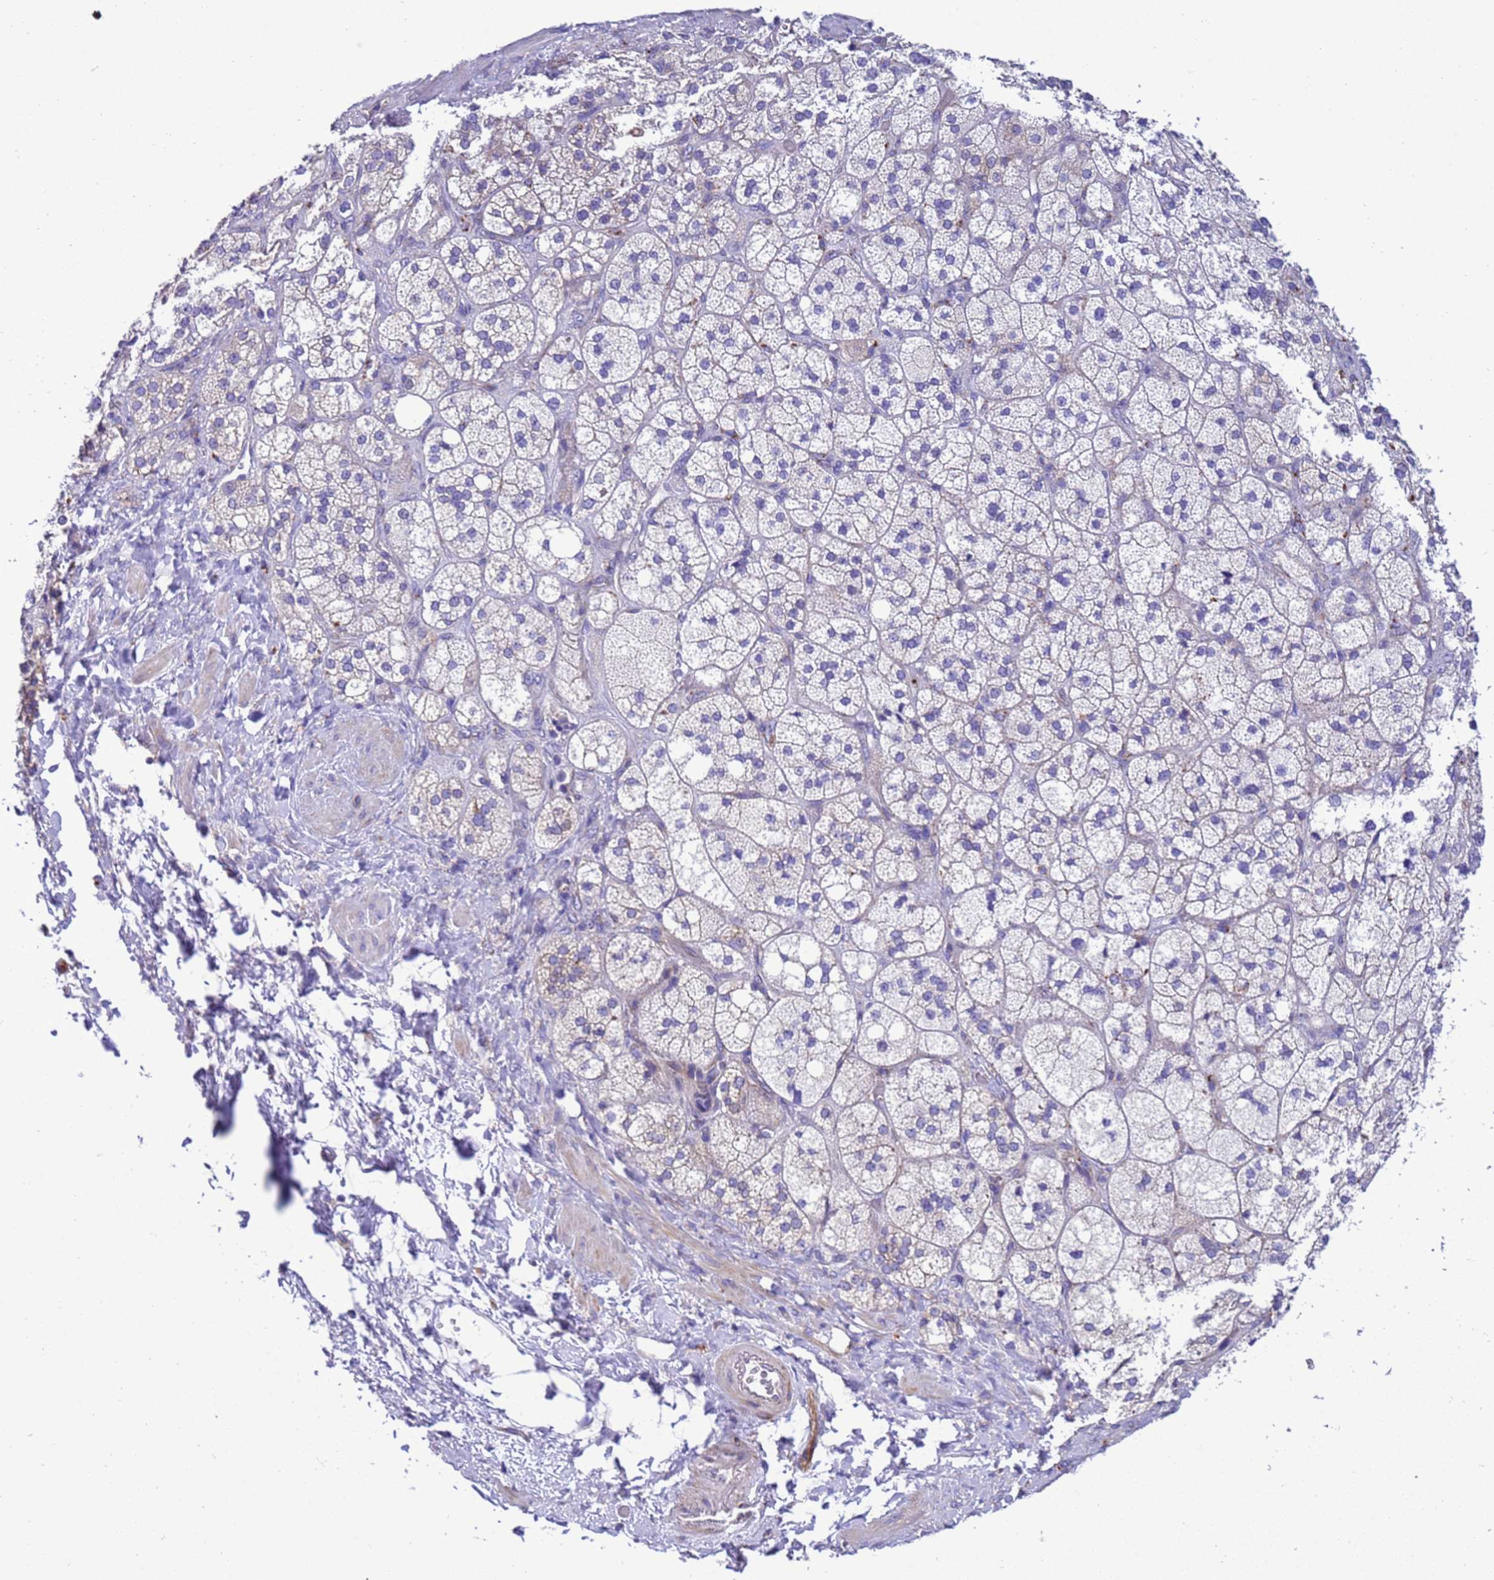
{"staining": {"intensity": "negative", "quantity": "none", "location": "none"}, "tissue": "adrenal gland", "cell_type": "Glandular cells", "image_type": "normal", "snomed": [{"axis": "morphology", "description": "Normal tissue, NOS"}, {"axis": "topography", "description": "Adrenal gland"}], "caption": "Glandular cells show no significant protein staining in benign adrenal gland. (Brightfield microscopy of DAB immunohistochemistry (IHC) at high magnification).", "gene": "KICS2", "patient": {"sex": "male", "age": 61}}